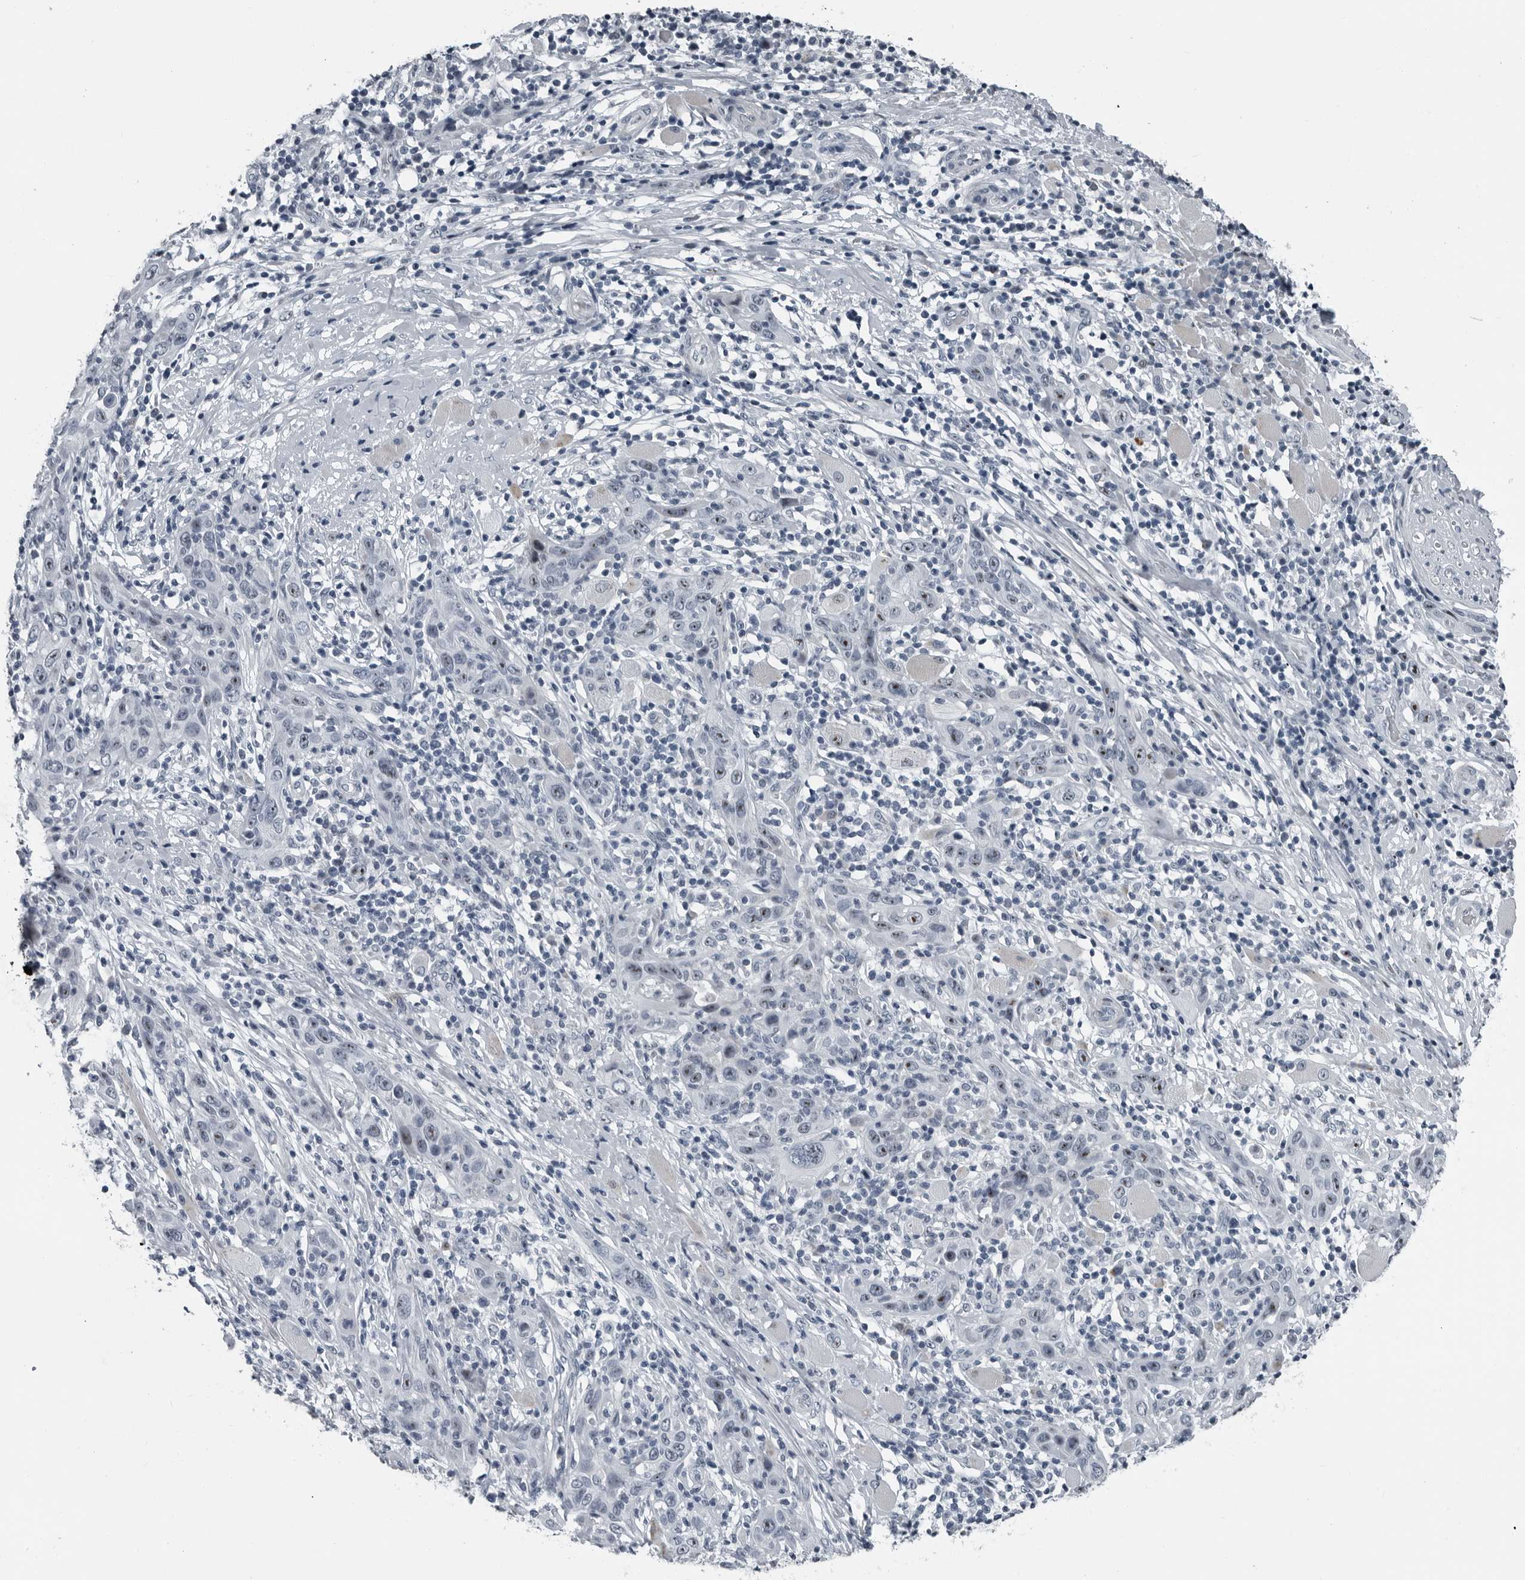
{"staining": {"intensity": "weak", "quantity": "<25%", "location": "nuclear"}, "tissue": "skin cancer", "cell_type": "Tumor cells", "image_type": "cancer", "snomed": [{"axis": "morphology", "description": "Squamous cell carcinoma, NOS"}, {"axis": "topography", "description": "Skin"}], "caption": "There is no significant staining in tumor cells of skin cancer. The staining was performed using DAB (3,3'-diaminobenzidine) to visualize the protein expression in brown, while the nuclei were stained in blue with hematoxylin (Magnification: 20x).", "gene": "PDCD11", "patient": {"sex": "female", "age": 88}}